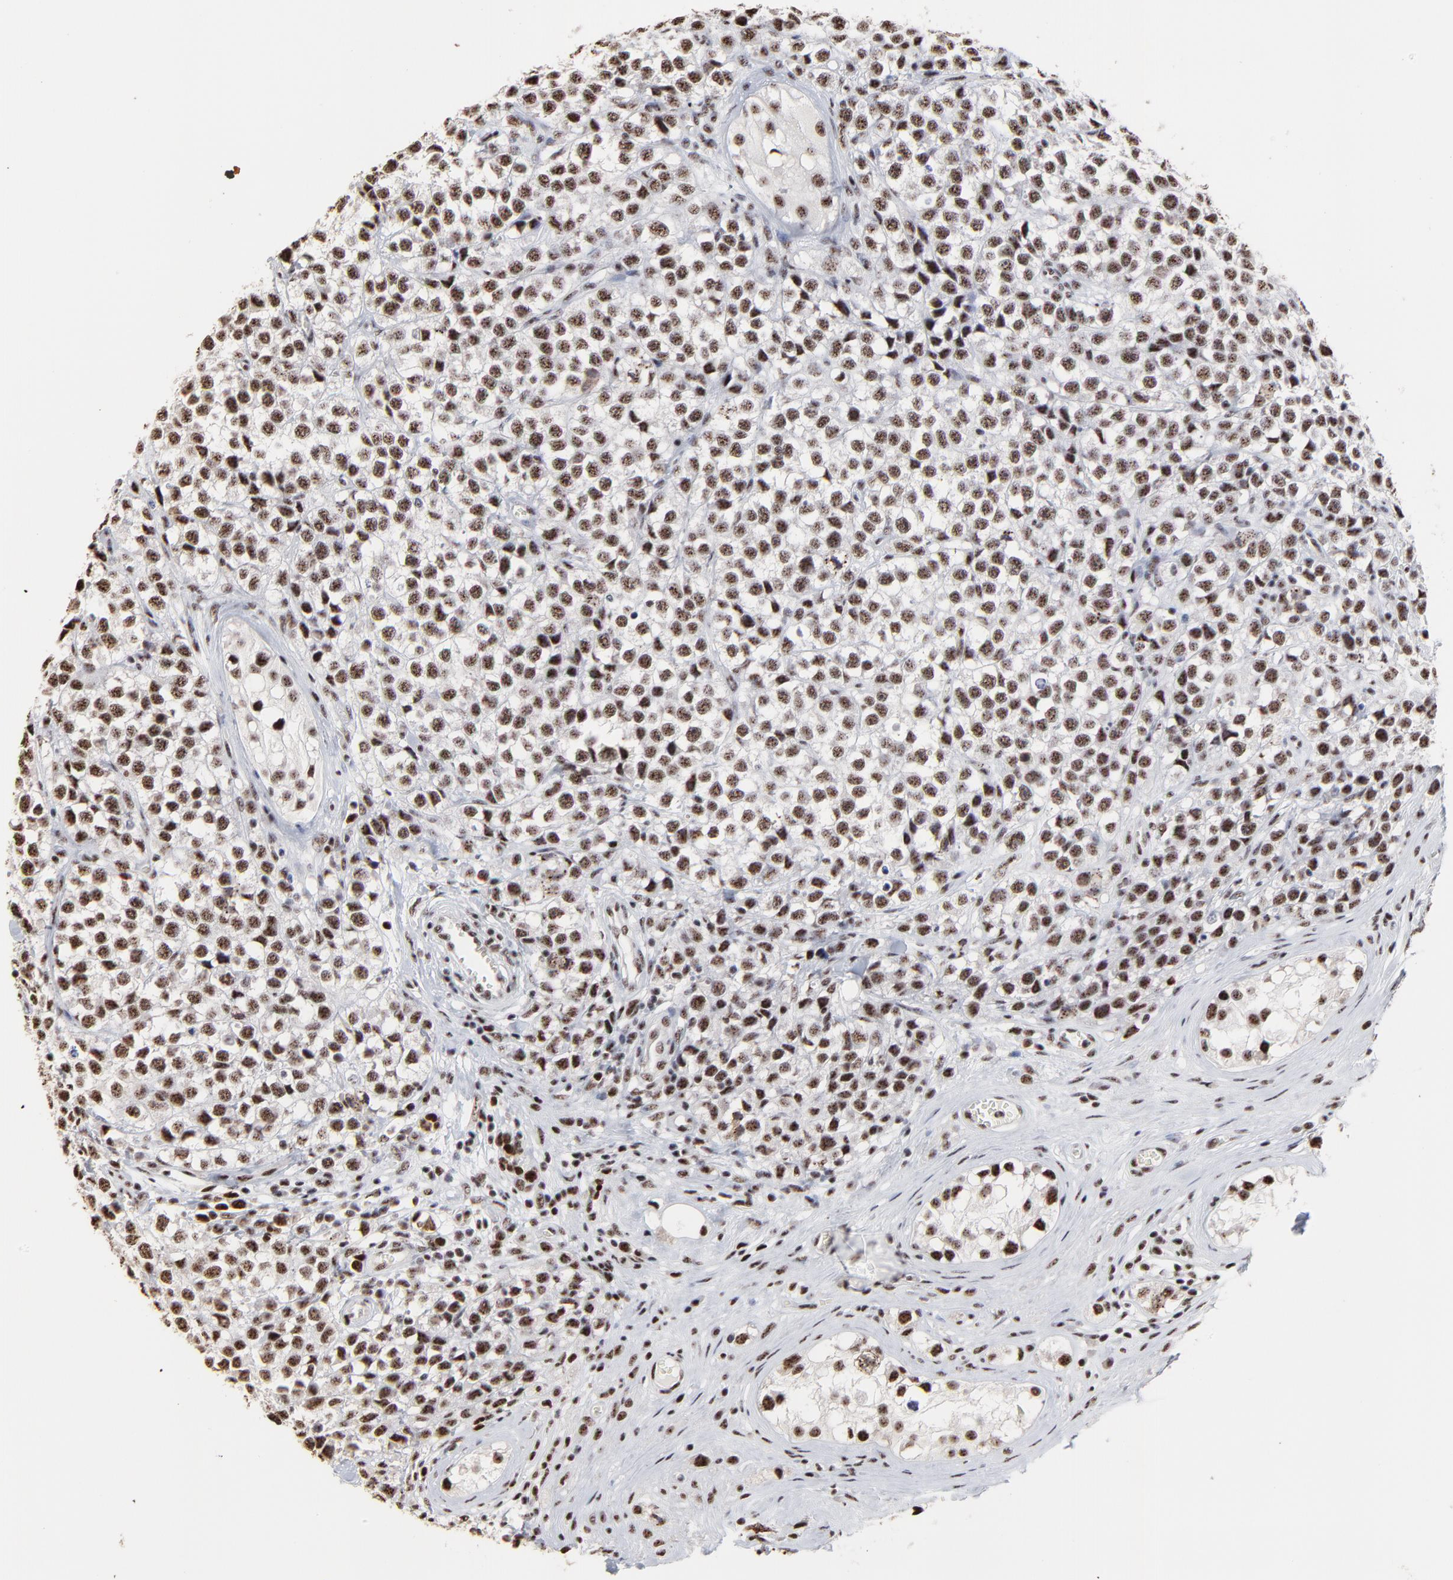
{"staining": {"intensity": "weak", "quantity": ">75%", "location": "nuclear"}, "tissue": "testis cancer", "cell_type": "Tumor cells", "image_type": "cancer", "snomed": [{"axis": "morphology", "description": "Seminoma, NOS"}, {"axis": "topography", "description": "Testis"}], "caption": "Immunohistochemical staining of human testis seminoma demonstrates low levels of weak nuclear protein positivity in about >75% of tumor cells. Immunohistochemistry (ihc) stains the protein of interest in brown and the nuclei are stained blue.", "gene": "MBD4", "patient": {"sex": "male", "age": 25}}